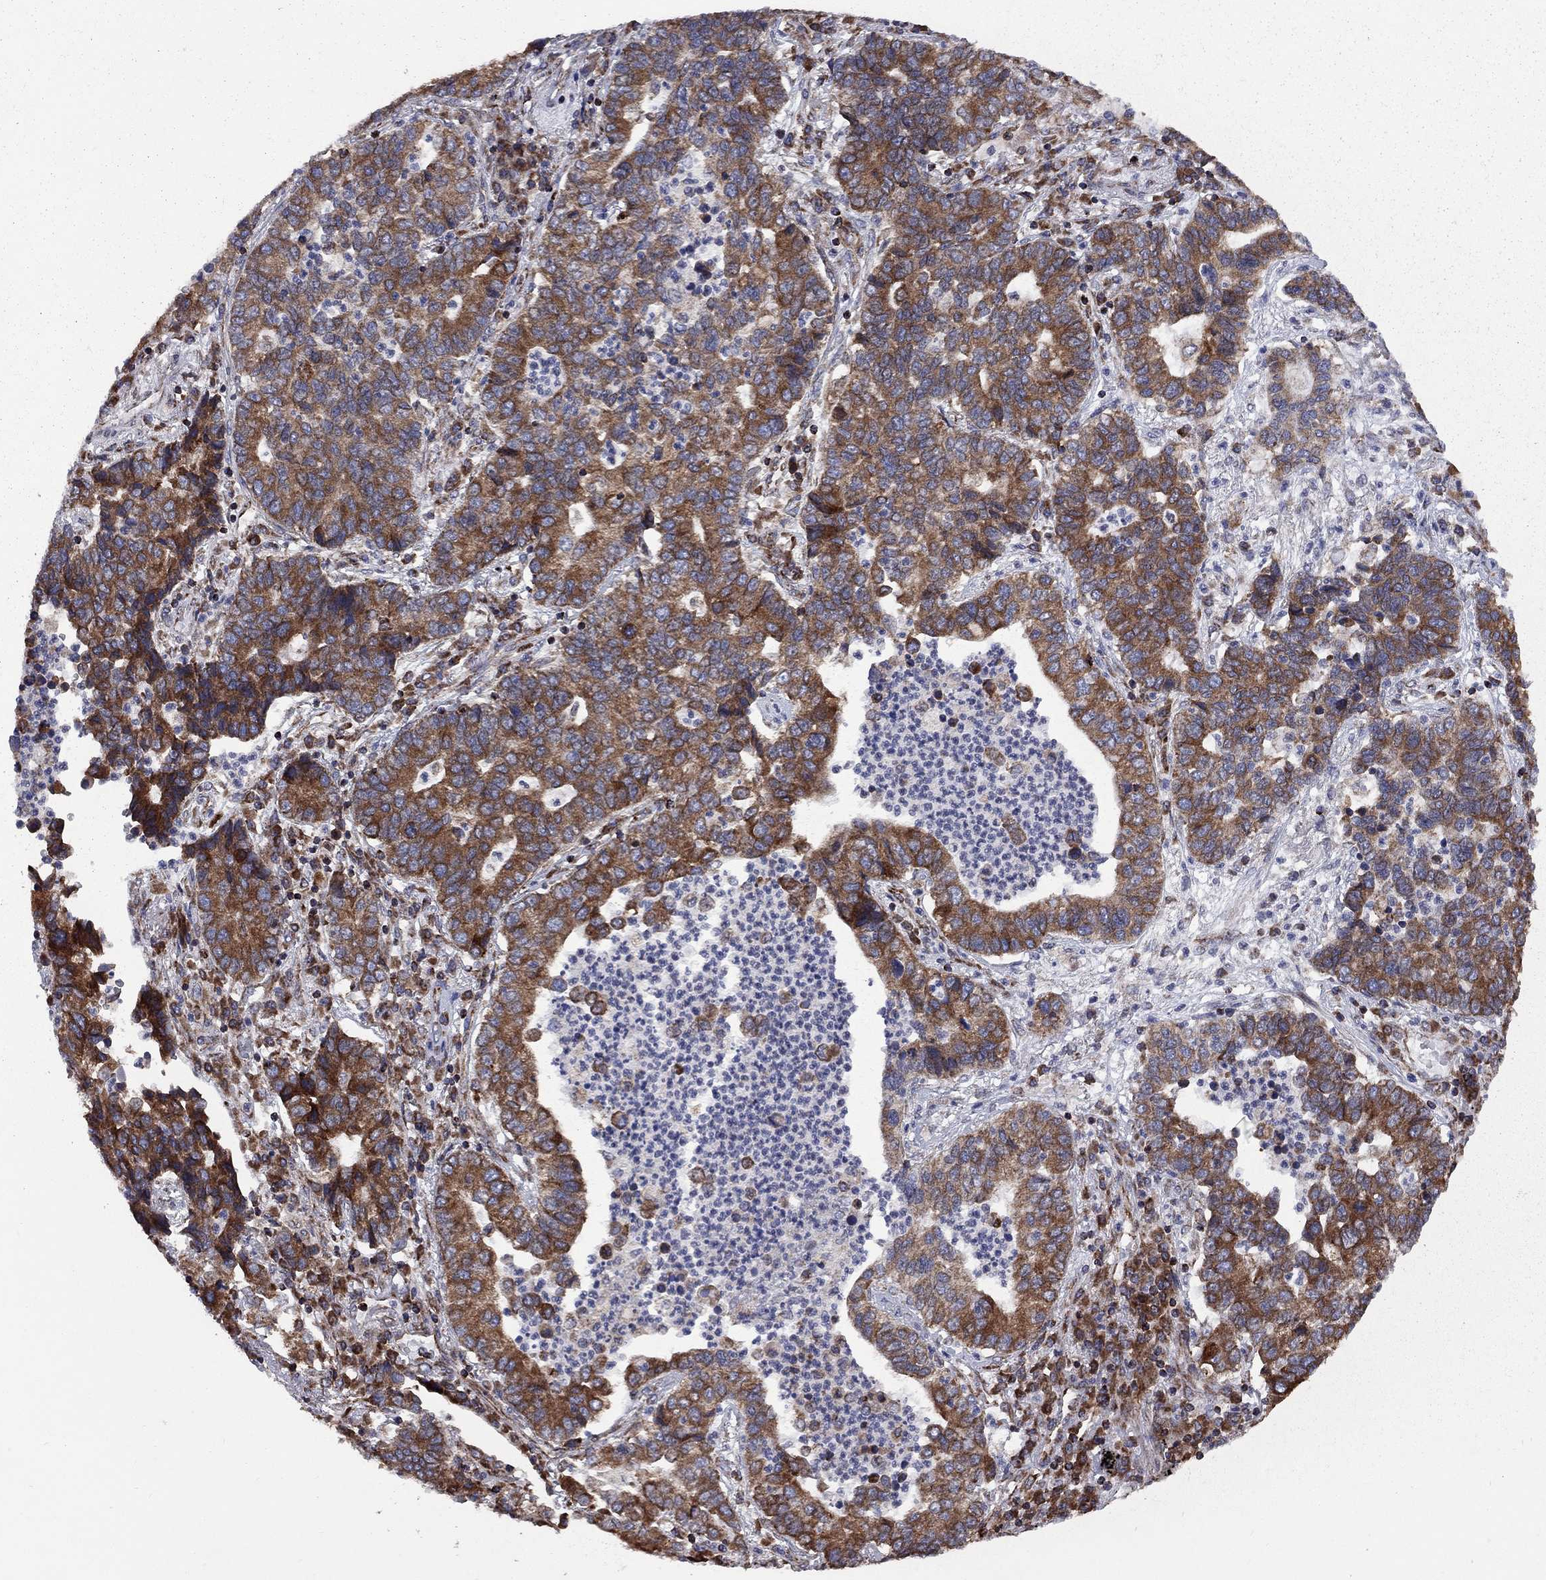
{"staining": {"intensity": "moderate", "quantity": "25%-75%", "location": "cytoplasmic/membranous"}, "tissue": "lung cancer", "cell_type": "Tumor cells", "image_type": "cancer", "snomed": [{"axis": "morphology", "description": "Adenocarcinoma, NOS"}, {"axis": "topography", "description": "Lung"}], "caption": "A brown stain shows moderate cytoplasmic/membranous staining of a protein in lung cancer tumor cells. The staining was performed using DAB (3,3'-diaminobenzidine) to visualize the protein expression in brown, while the nuclei were stained in blue with hematoxylin (Magnification: 20x).", "gene": "CLPTM1", "patient": {"sex": "female", "age": 57}}